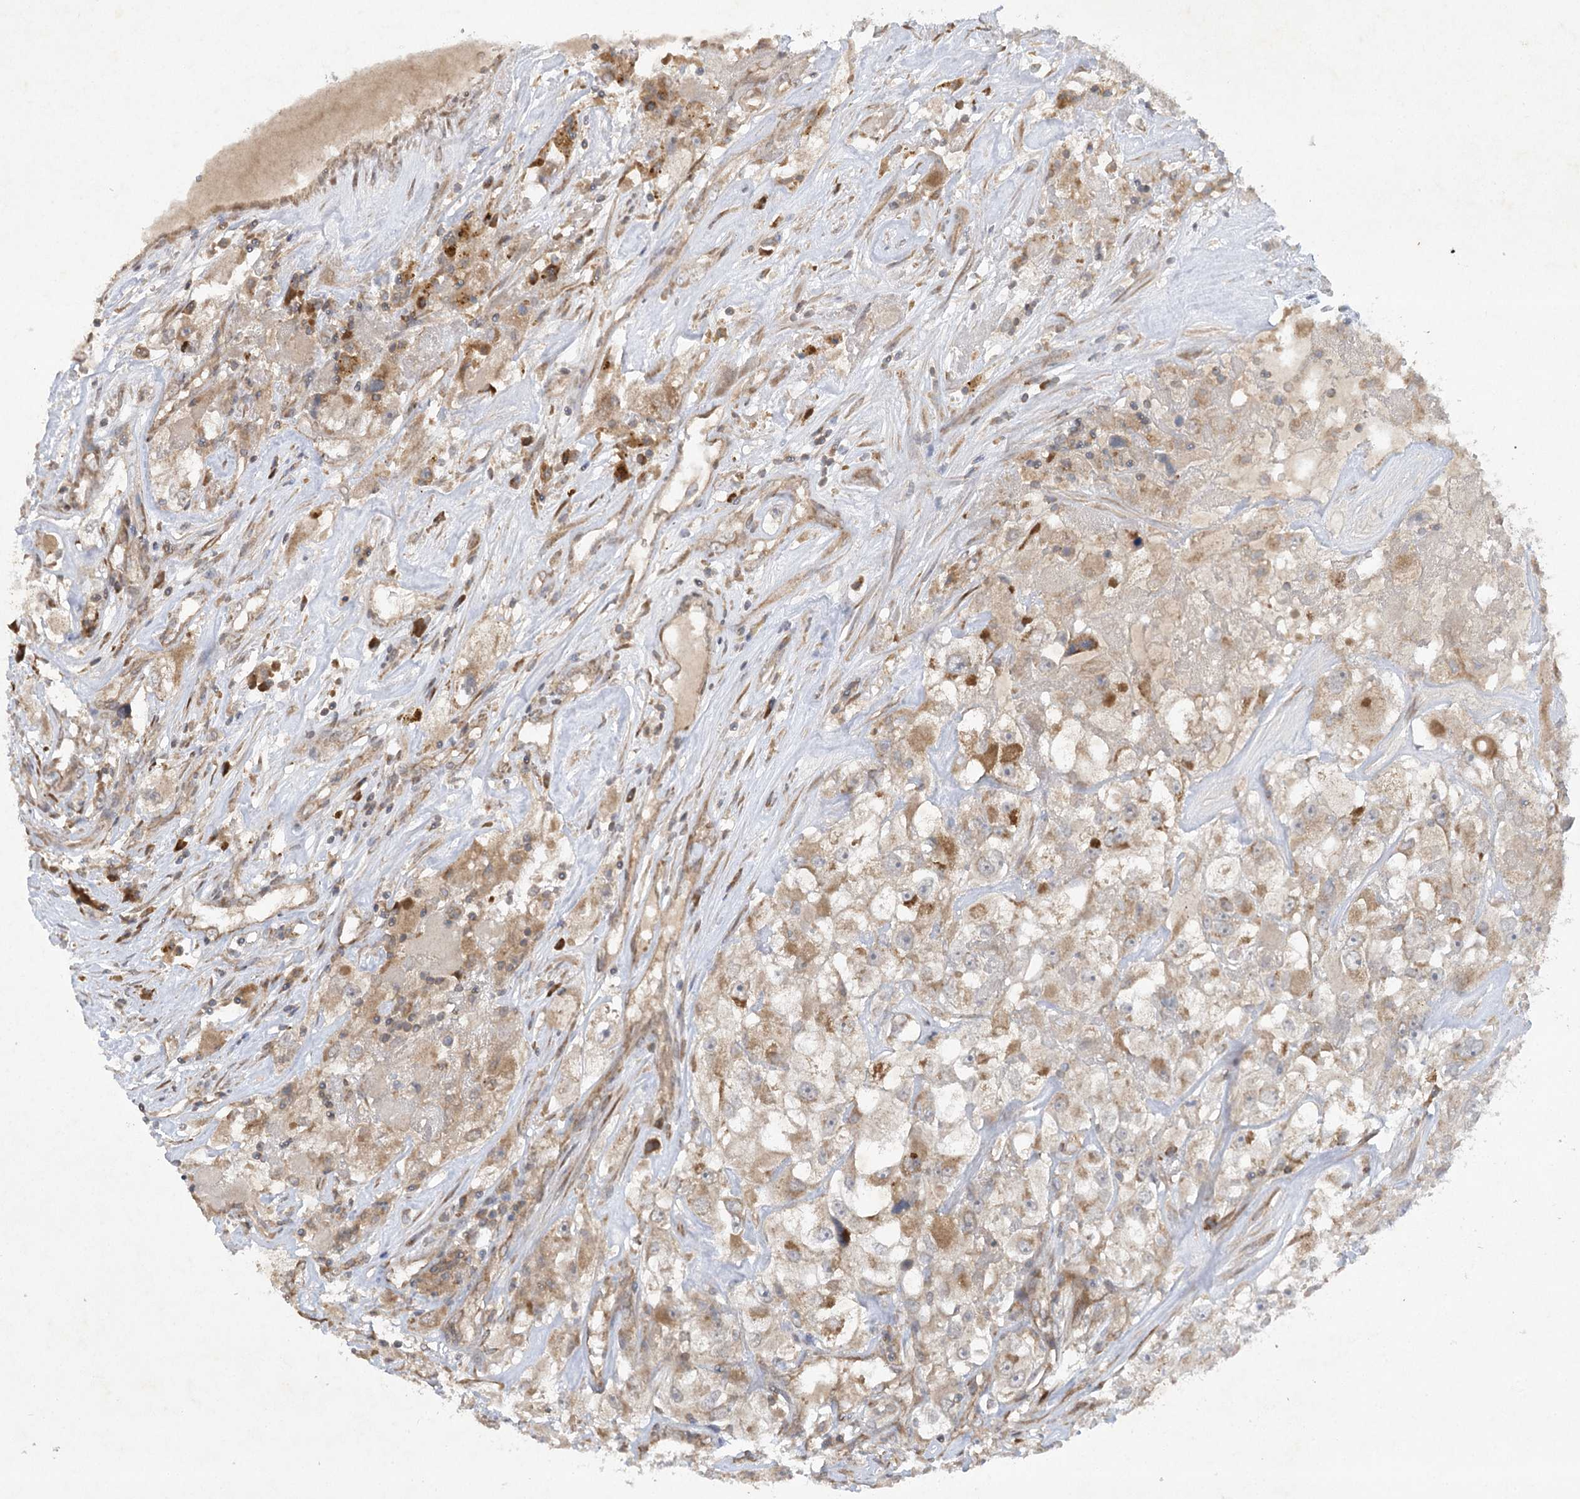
{"staining": {"intensity": "weak", "quantity": "25%-75%", "location": "cytoplasmic/membranous"}, "tissue": "renal cancer", "cell_type": "Tumor cells", "image_type": "cancer", "snomed": [{"axis": "morphology", "description": "Adenocarcinoma, NOS"}, {"axis": "topography", "description": "Kidney"}], "caption": "Renal adenocarcinoma tissue shows weak cytoplasmic/membranous positivity in about 25%-75% of tumor cells", "gene": "TRAF3IP1", "patient": {"sex": "female", "age": 52}}